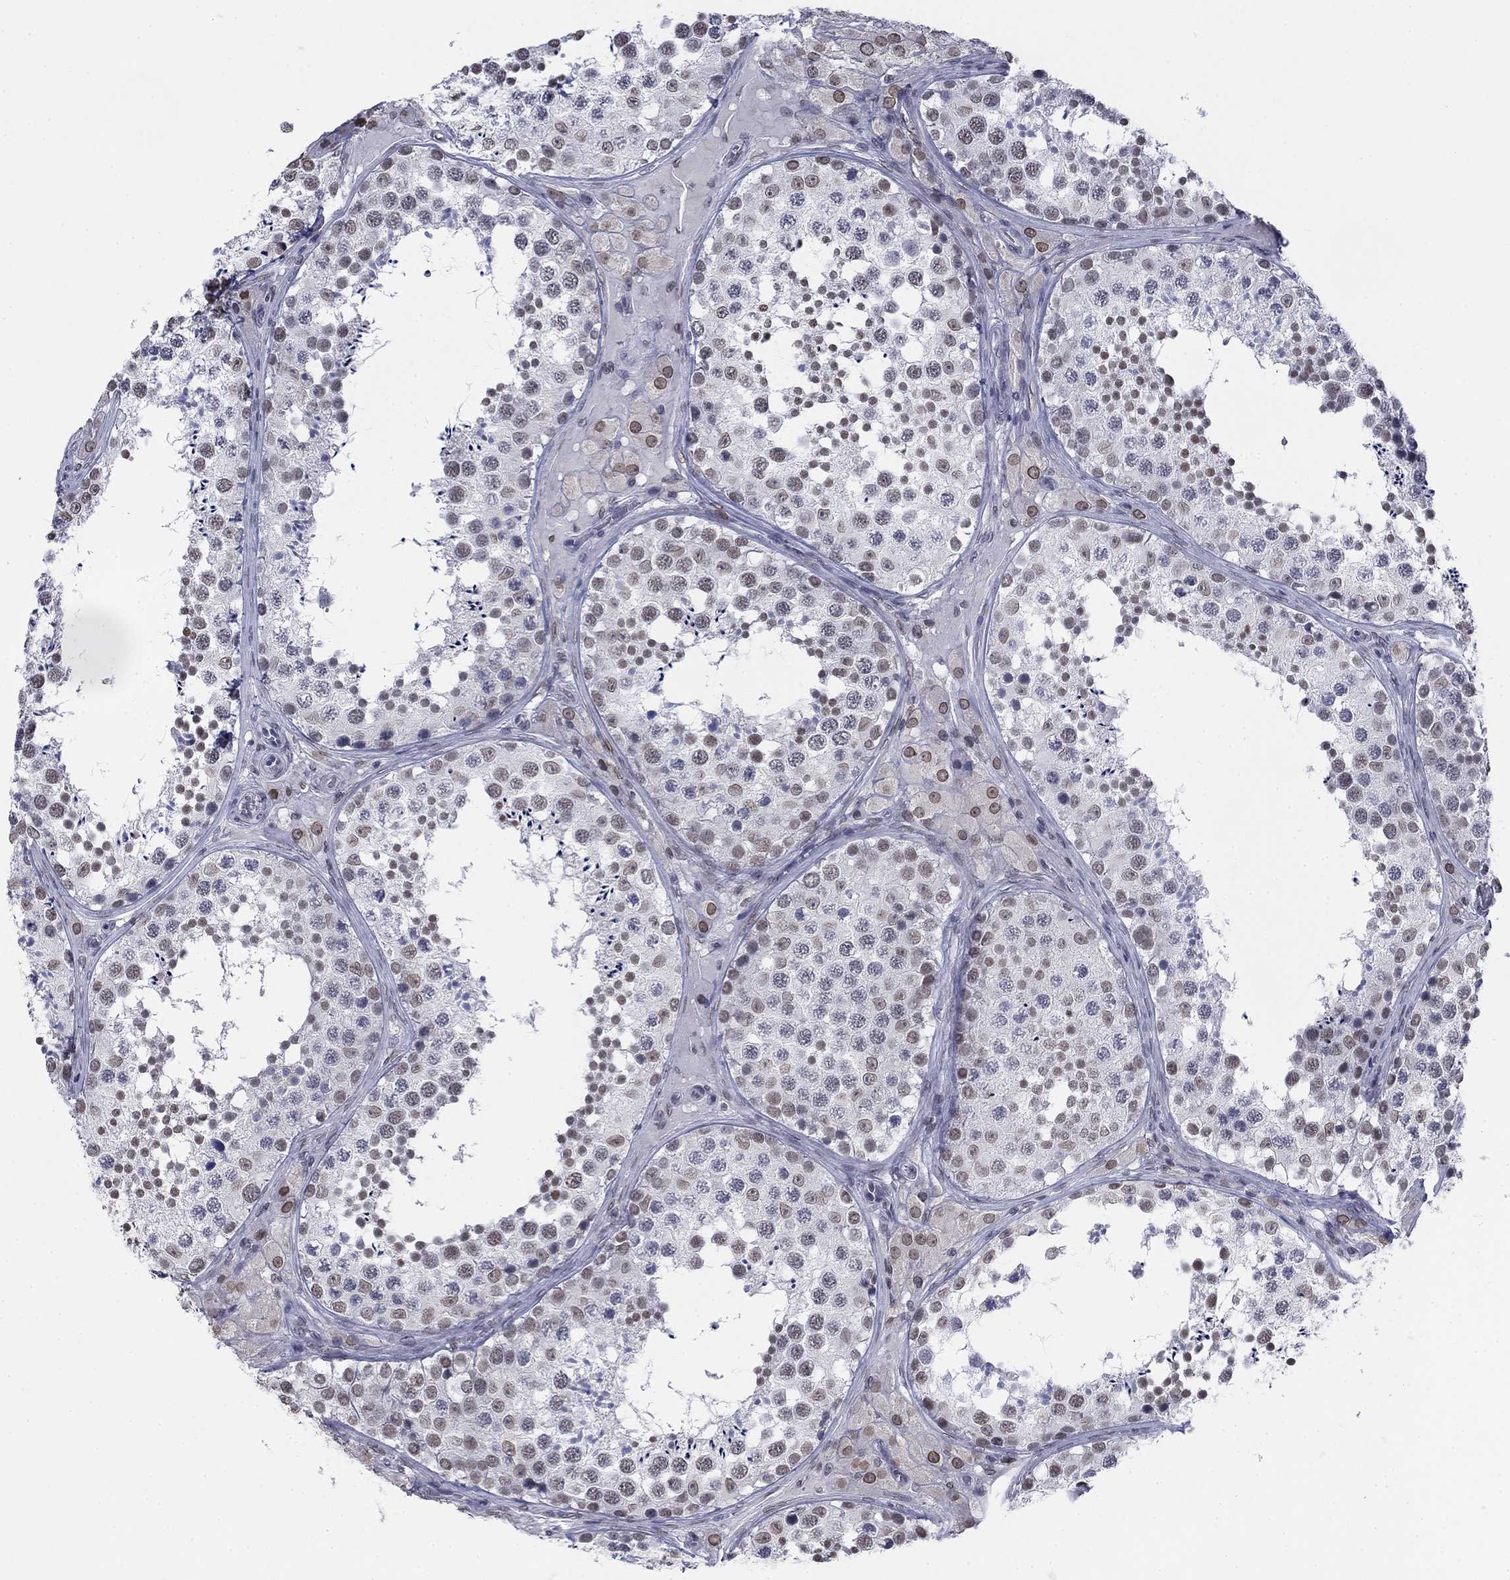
{"staining": {"intensity": "moderate", "quantity": "<25%", "location": "cytoplasmic/membranous,nuclear"}, "tissue": "testis", "cell_type": "Cells in seminiferous ducts", "image_type": "normal", "snomed": [{"axis": "morphology", "description": "Normal tissue, NOS"}, {"axis": "topography", "description": "Testis"}], "caption": "Normal testis was stained to show a protein in brown. There is low levels of moderate cytoplasmic/membranous,nuclear positivity in approximately <25% of cells in seminiferous ducts. The protein of interest is stained brown, and the nuclei are stained in blue (DAB IHC with brightfield microscopy, high magnification).", "gene": "TOR1AIP1", "patient": {"sex": "male", "age": 34}}